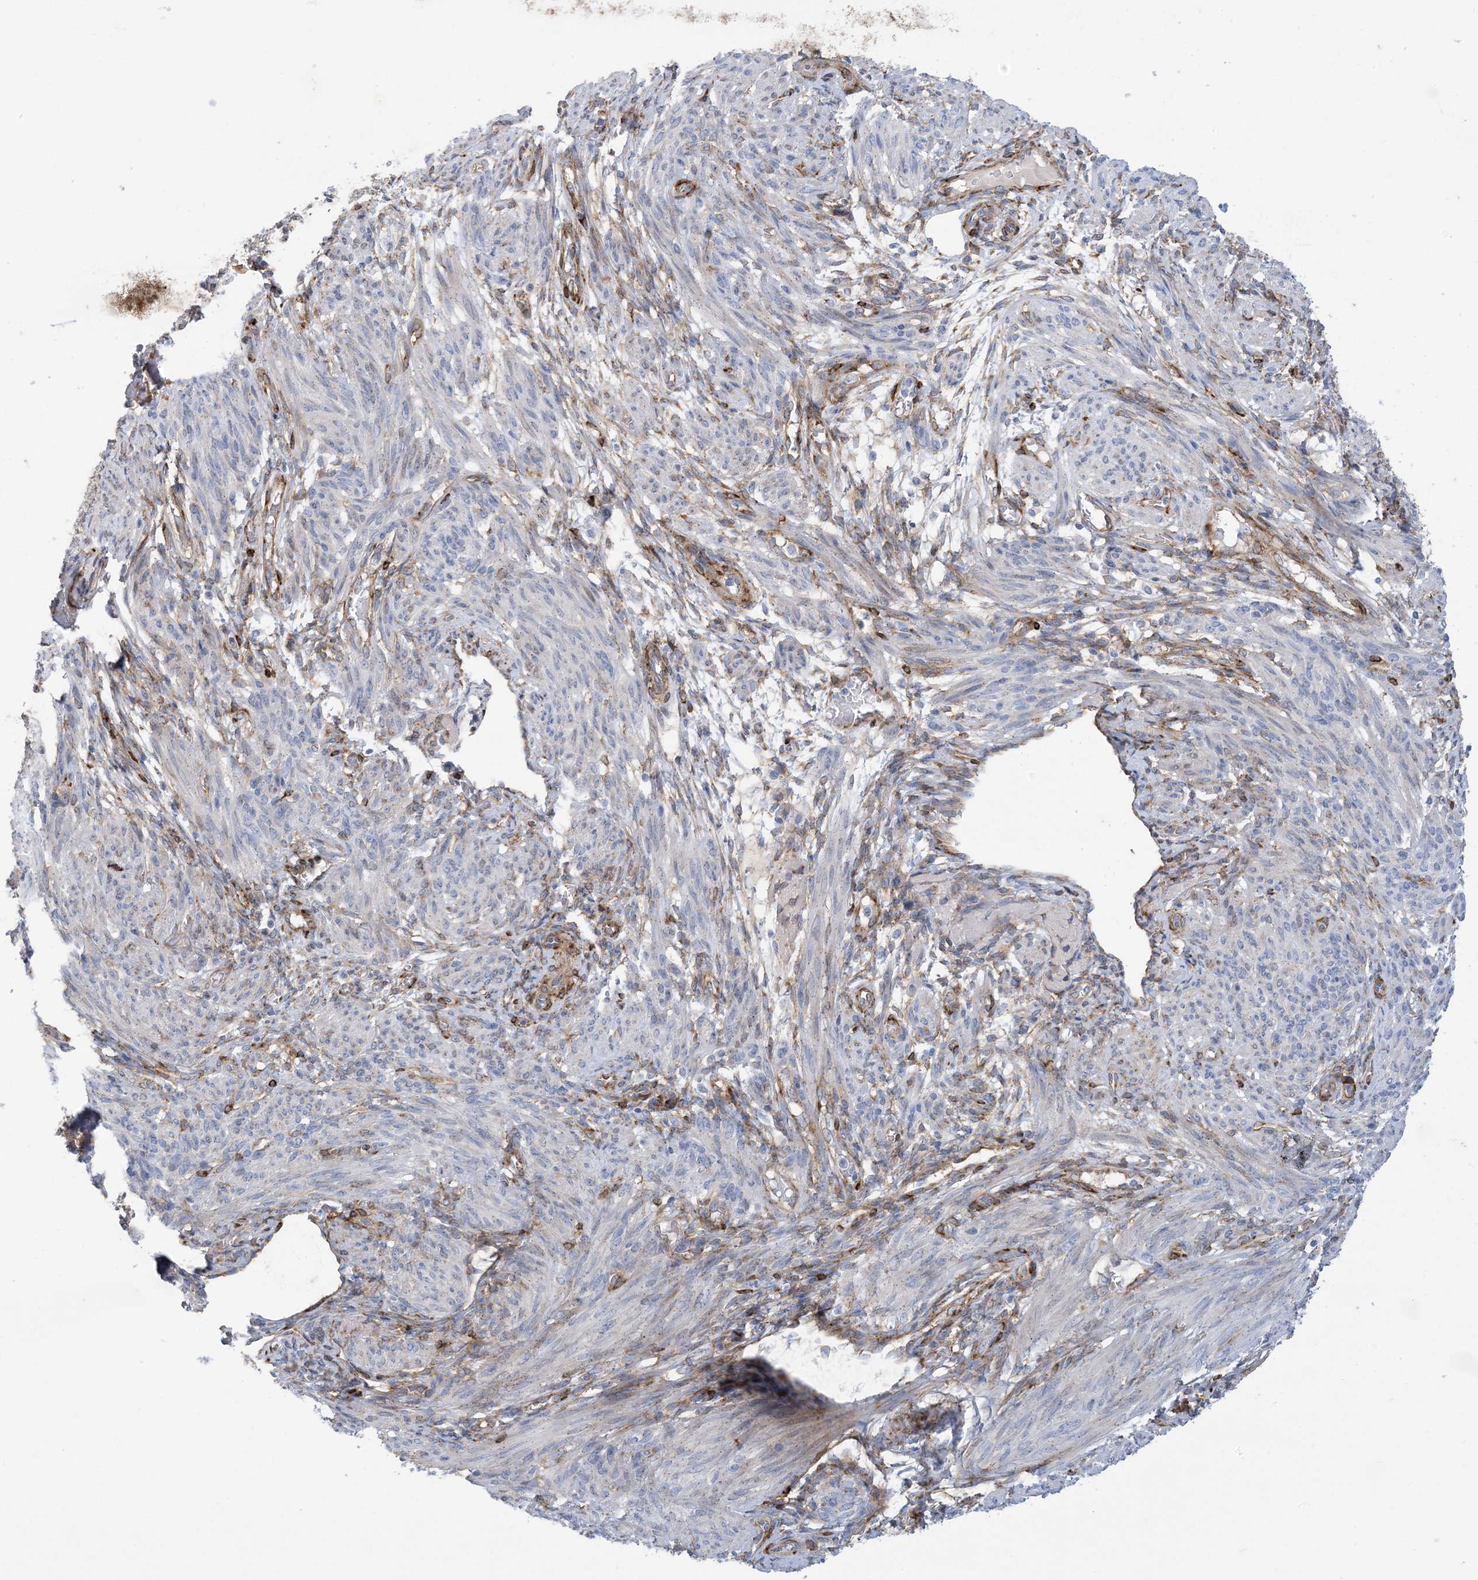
{"staining": {"intensity": "weak", "quantity": "<25%", "location": "cytoplasmic/membranous,nuclear"}, "tissue": "smooth muscle", "cell_type": "Smooth muscle cells", "image_type": "normal", "snomed": [{"axis": "morphology", "description": "Normal tissue, NOS"}, {"axis": "topography", "description": "Smooth muscle"}], "caption": "Immunohistochemical staining of unremarkable smooth muscle demonstrates no significant expression in smooth muscle cells. (DAB (3,3'-diaminobenzidine) immunohistochemistry, high magnification).", "gene": "RBMS3", "patient": {"sex": "female", "age": 39}}